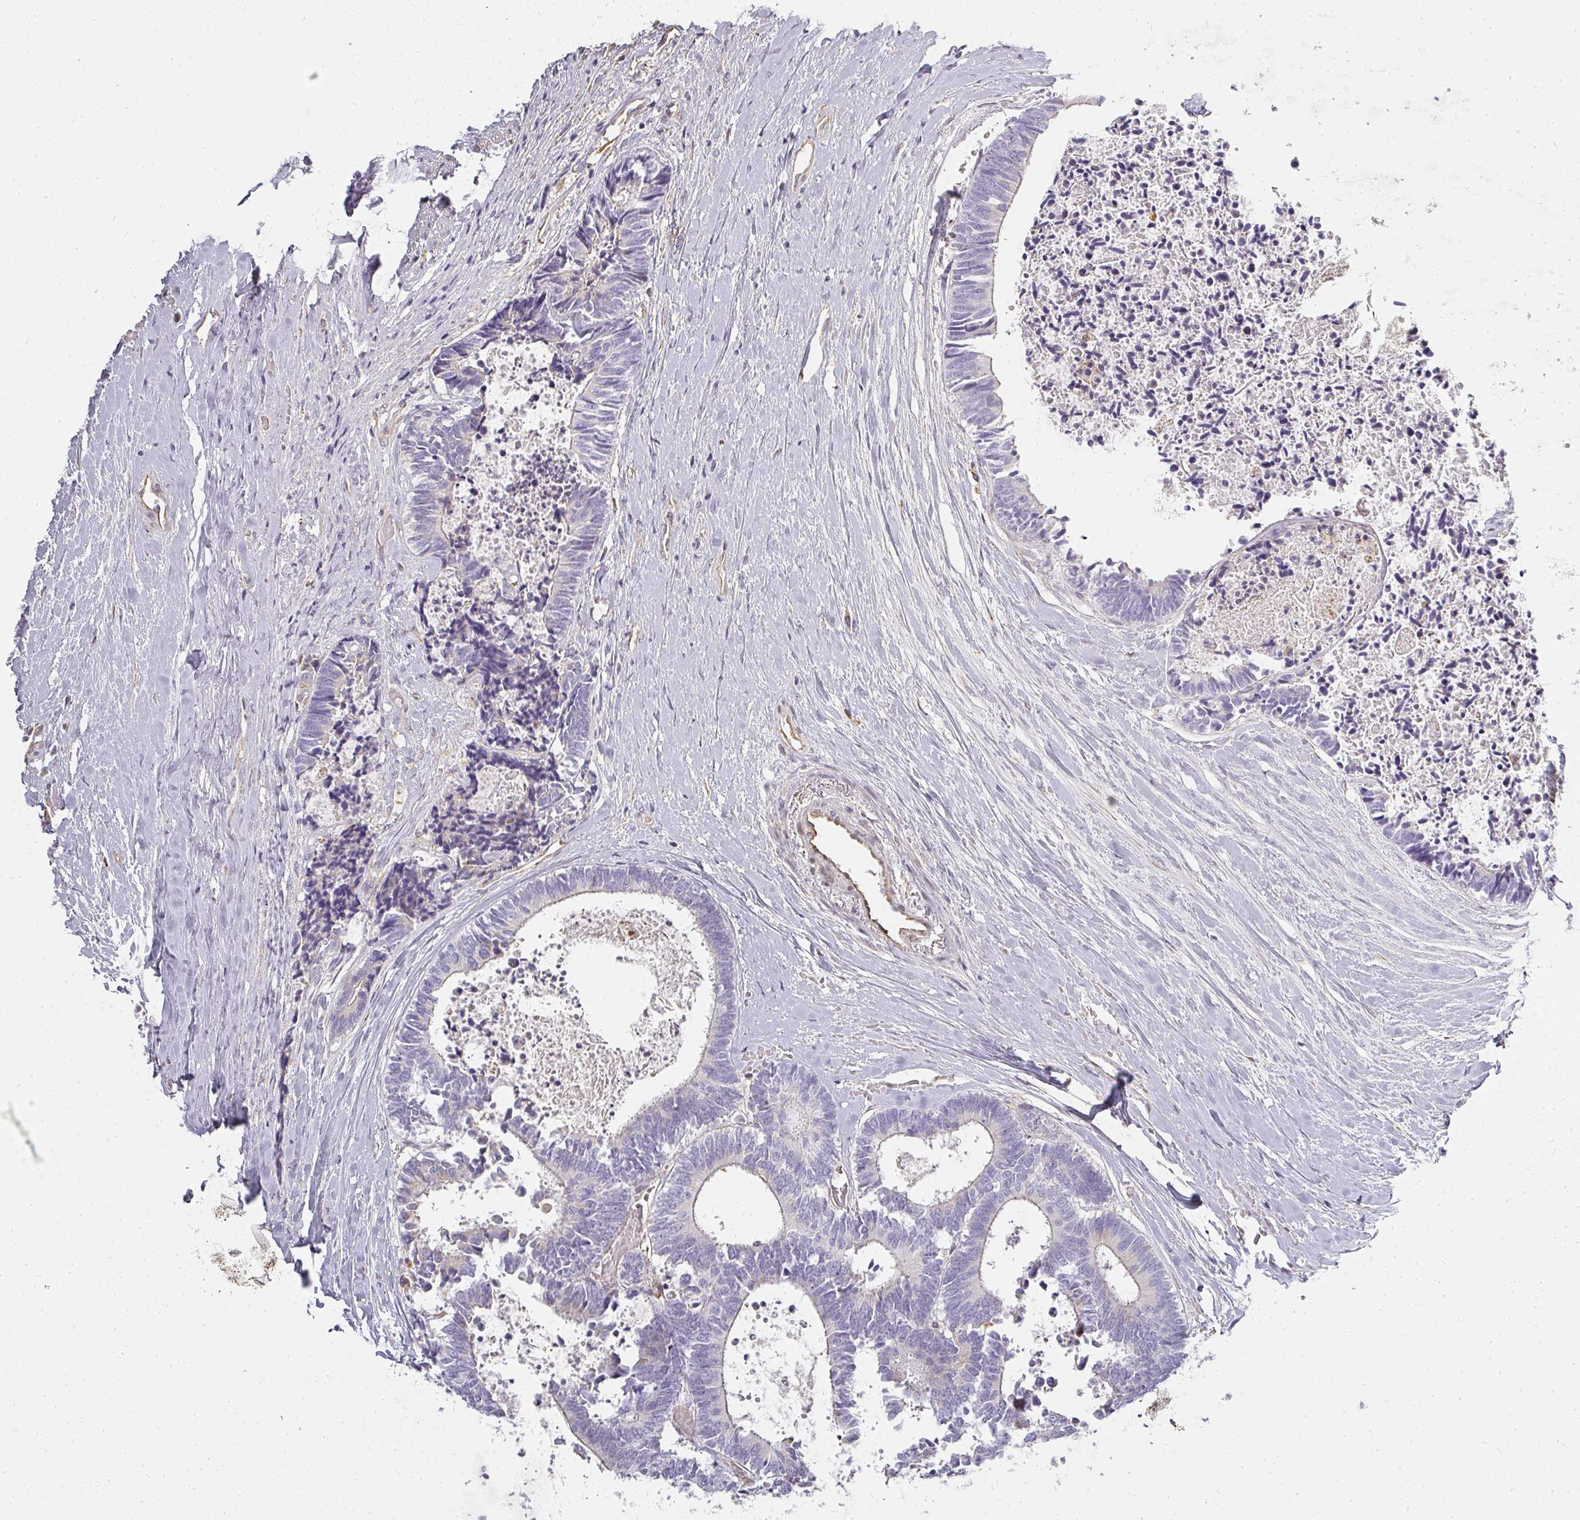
{"staining": {"intensity": "negative", "quantity": "none", "location": "none"}, "tissue": "colorectal cancer", "cell_type": "Tumor cells", "image_type": "cancer", "snomed": [{"axis": "morphology", "description": "Adenocarcinoma, NOS"}, {"axis": "topography", "description": "Colon"}, {"axis": "topography", "description": "Rectum"}], "caption": "DAB immunohistochemical staining of adenocarcinoma (colorectal) shows no significant positivity in tumor cells. (Brightfield microscopy of DAB IHC at high magnification).", "gene": "ATP8B2", "patient": {"sex": "male", "age": 57}}